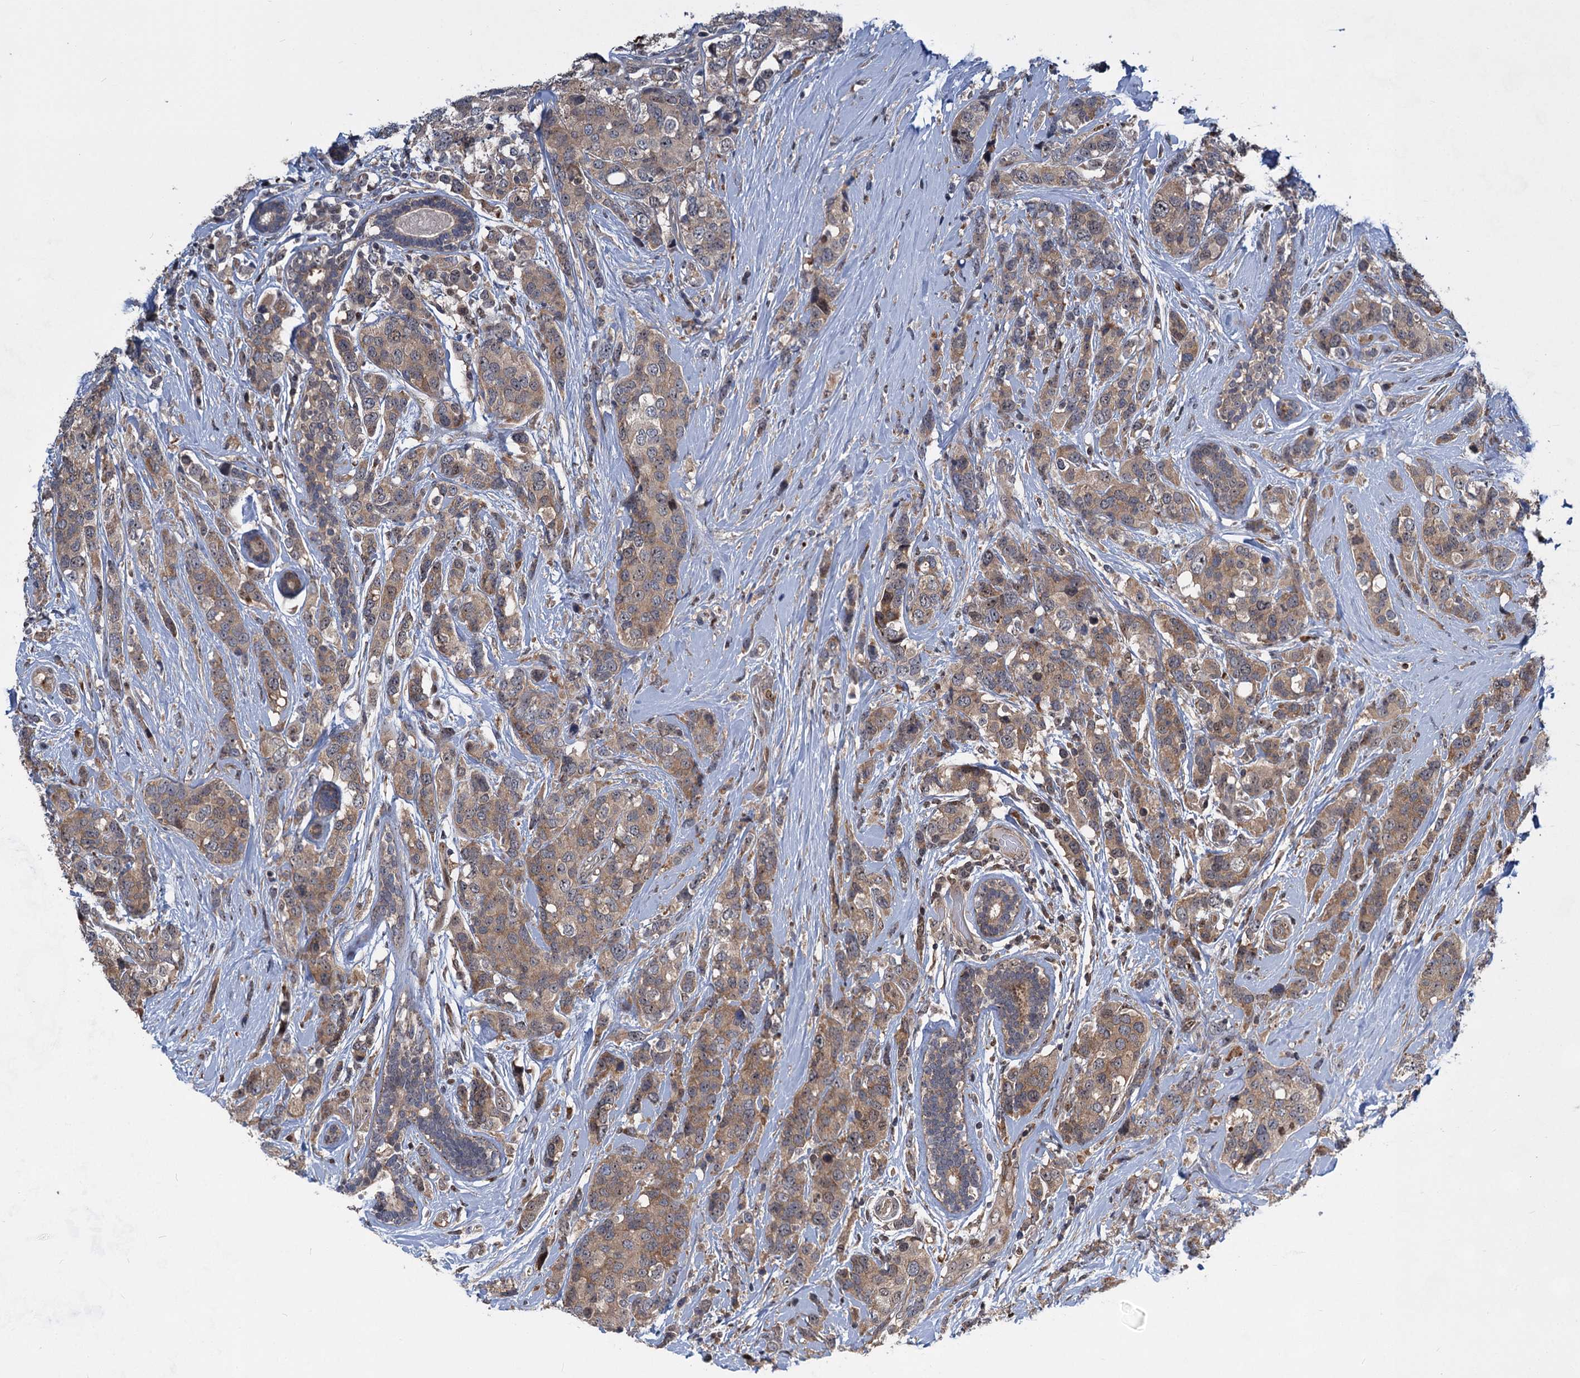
{"staining": {"intensity": "moderate", "quantity": "25%-75%", "location": "cytoplasmic/membranous"}, "tissue": "breast cancer", "cell_type": "Tumor cells", "image_type": "cancer", "snomed": [{"axis": "morphology", "description": "Lobular carcinoma"}, {"axis": "topography", "description": "Breast"}], "caption": "Brown immunohistochemical staining in lobular carcinoma (breast) exhibits moderate cytoplasmic/membranous staining in approximately 25%-75% of tumor cells.", "gene": "GPBP1", "patient": {"sex": "female", "age": 59}}